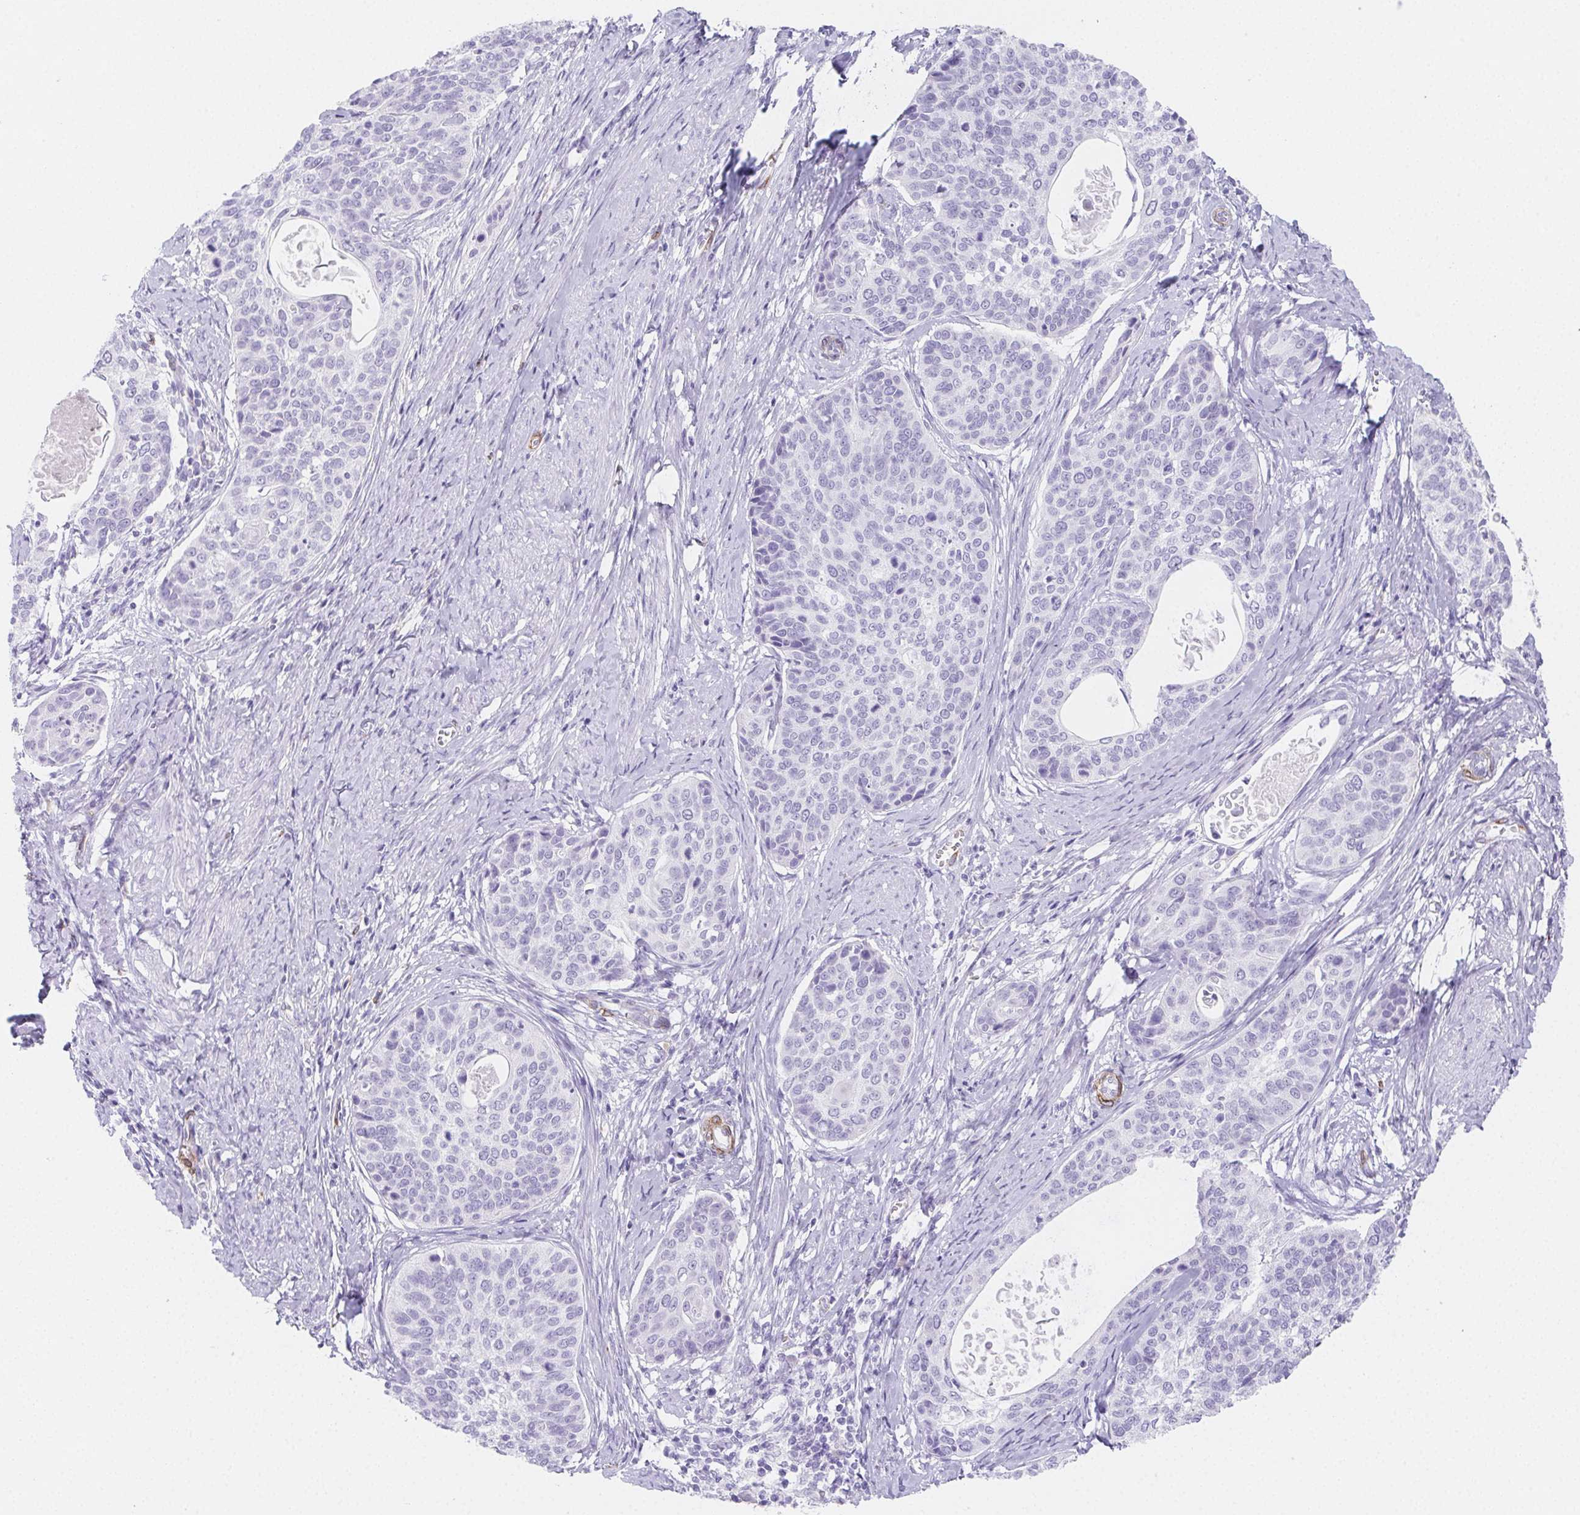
{"staining": {"intensity": "negative", "quantity": "none", "location": "none"}, "tissue": "cervical cancer", "cell_type": "Tumor cells", "image_type": "cancer", "snomed": [{"axis": "morphology", "description": "Squamous cell carcinoma, NOS"}, {"axis": "topography", "description": "Cervix"}], "caption": "Human cervical cancer (squamous cell carcinoma) stained for a protein using IHC displays no staining in tumor cells.", "gene": "HRC", "patient": {"sex": "female", "age": 69}}